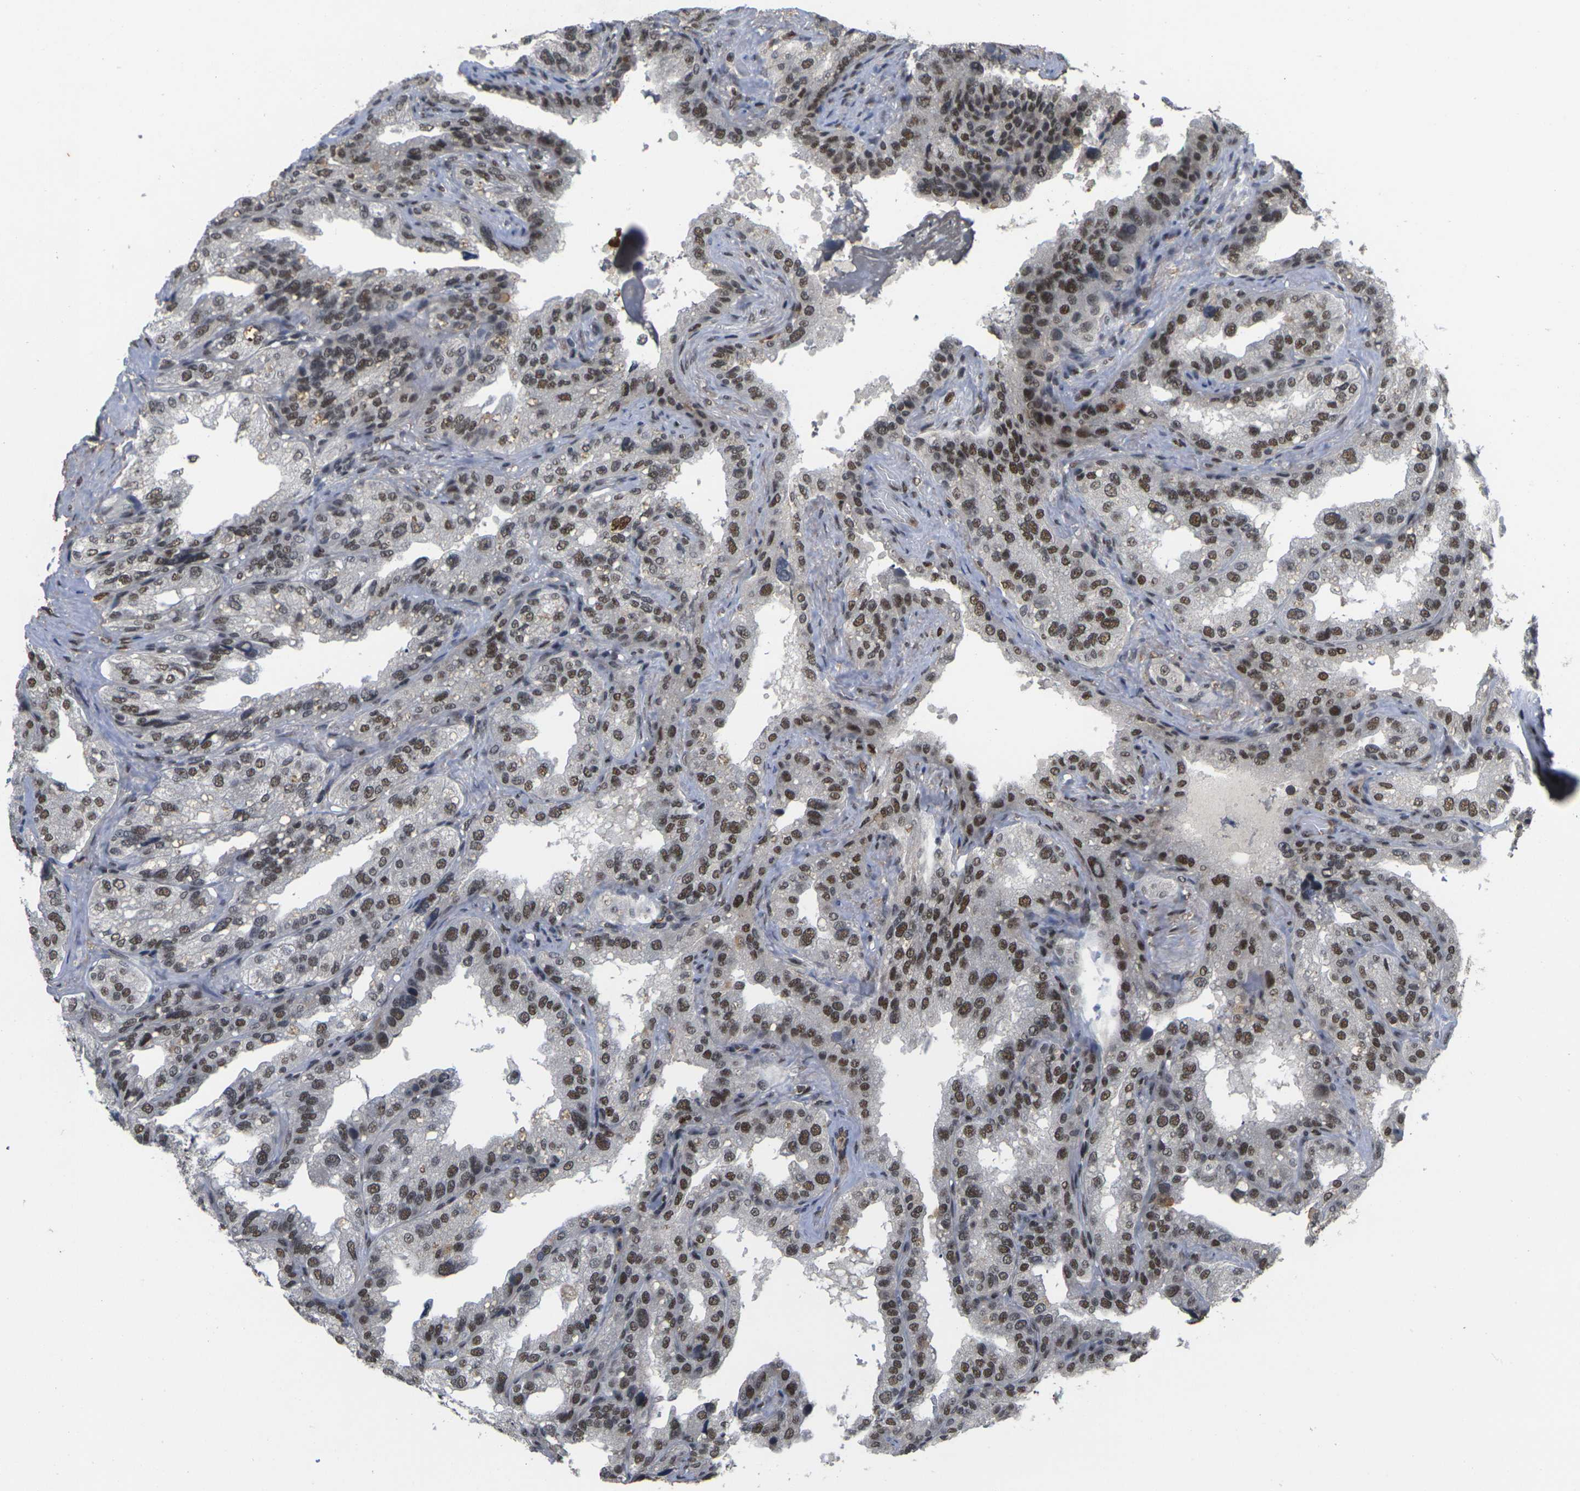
{"staining": {"intensity": "moderate", "quantity": "25%-75%", "location": "nuclear"}, "tissue": "seminal vesicle", "cell_type": "Glandular cells", "image_type": "normal", "snomed": [{"axis": "morphology", "description": "Normal tissue, NOS"}, {"axis": "topography", "description": "Seminal veicle"}], "caption": "A histopathology image showing moderate nuclear staining in about 25%-75% of glandular cells in normal seminal vesicle, as visualized by brown immunohistochemical staining.", "gene": "GTF2E1", "patient": {"sex": "male", "age": 68}}